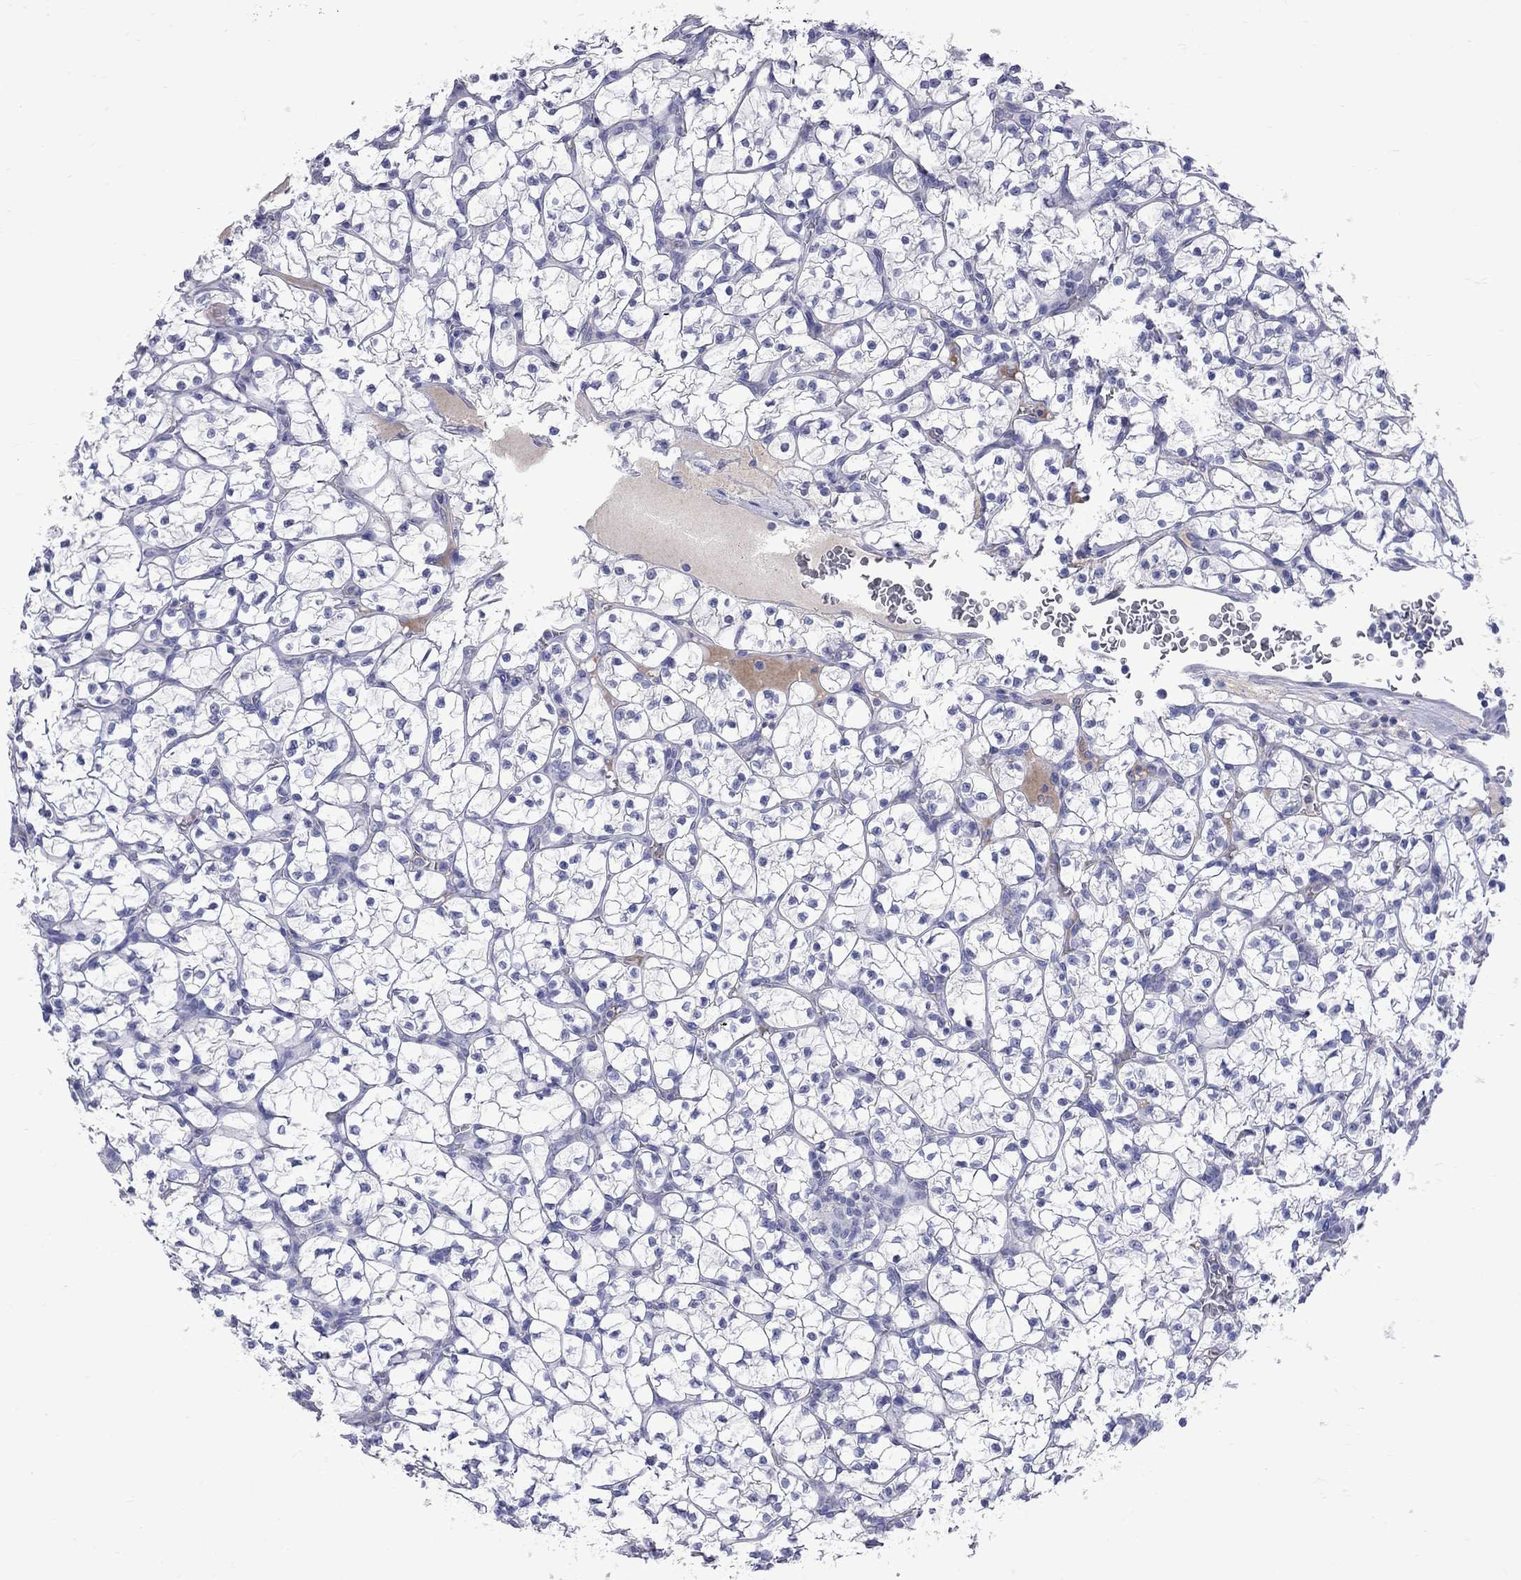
{"staining": {"intensity": "negative", "quantity": "none", "location": "none"}, "tissue": "renal cancer", "cell_type": "Tumor cells", "image_type": "cancer", "snomed": [{"axis": "morphology", "description": "Adenocarcinoma, NOS"}, {"axis": "topography", "description": "Kidney"}], "caption": "An immunohistochemistry micrograph of renal adenocarcinoma is shown. There is no staining in tumor cells of renal adenocarcinoma.", "gene": "KCND2", "patient": {"sex": "female", "age": 89}}